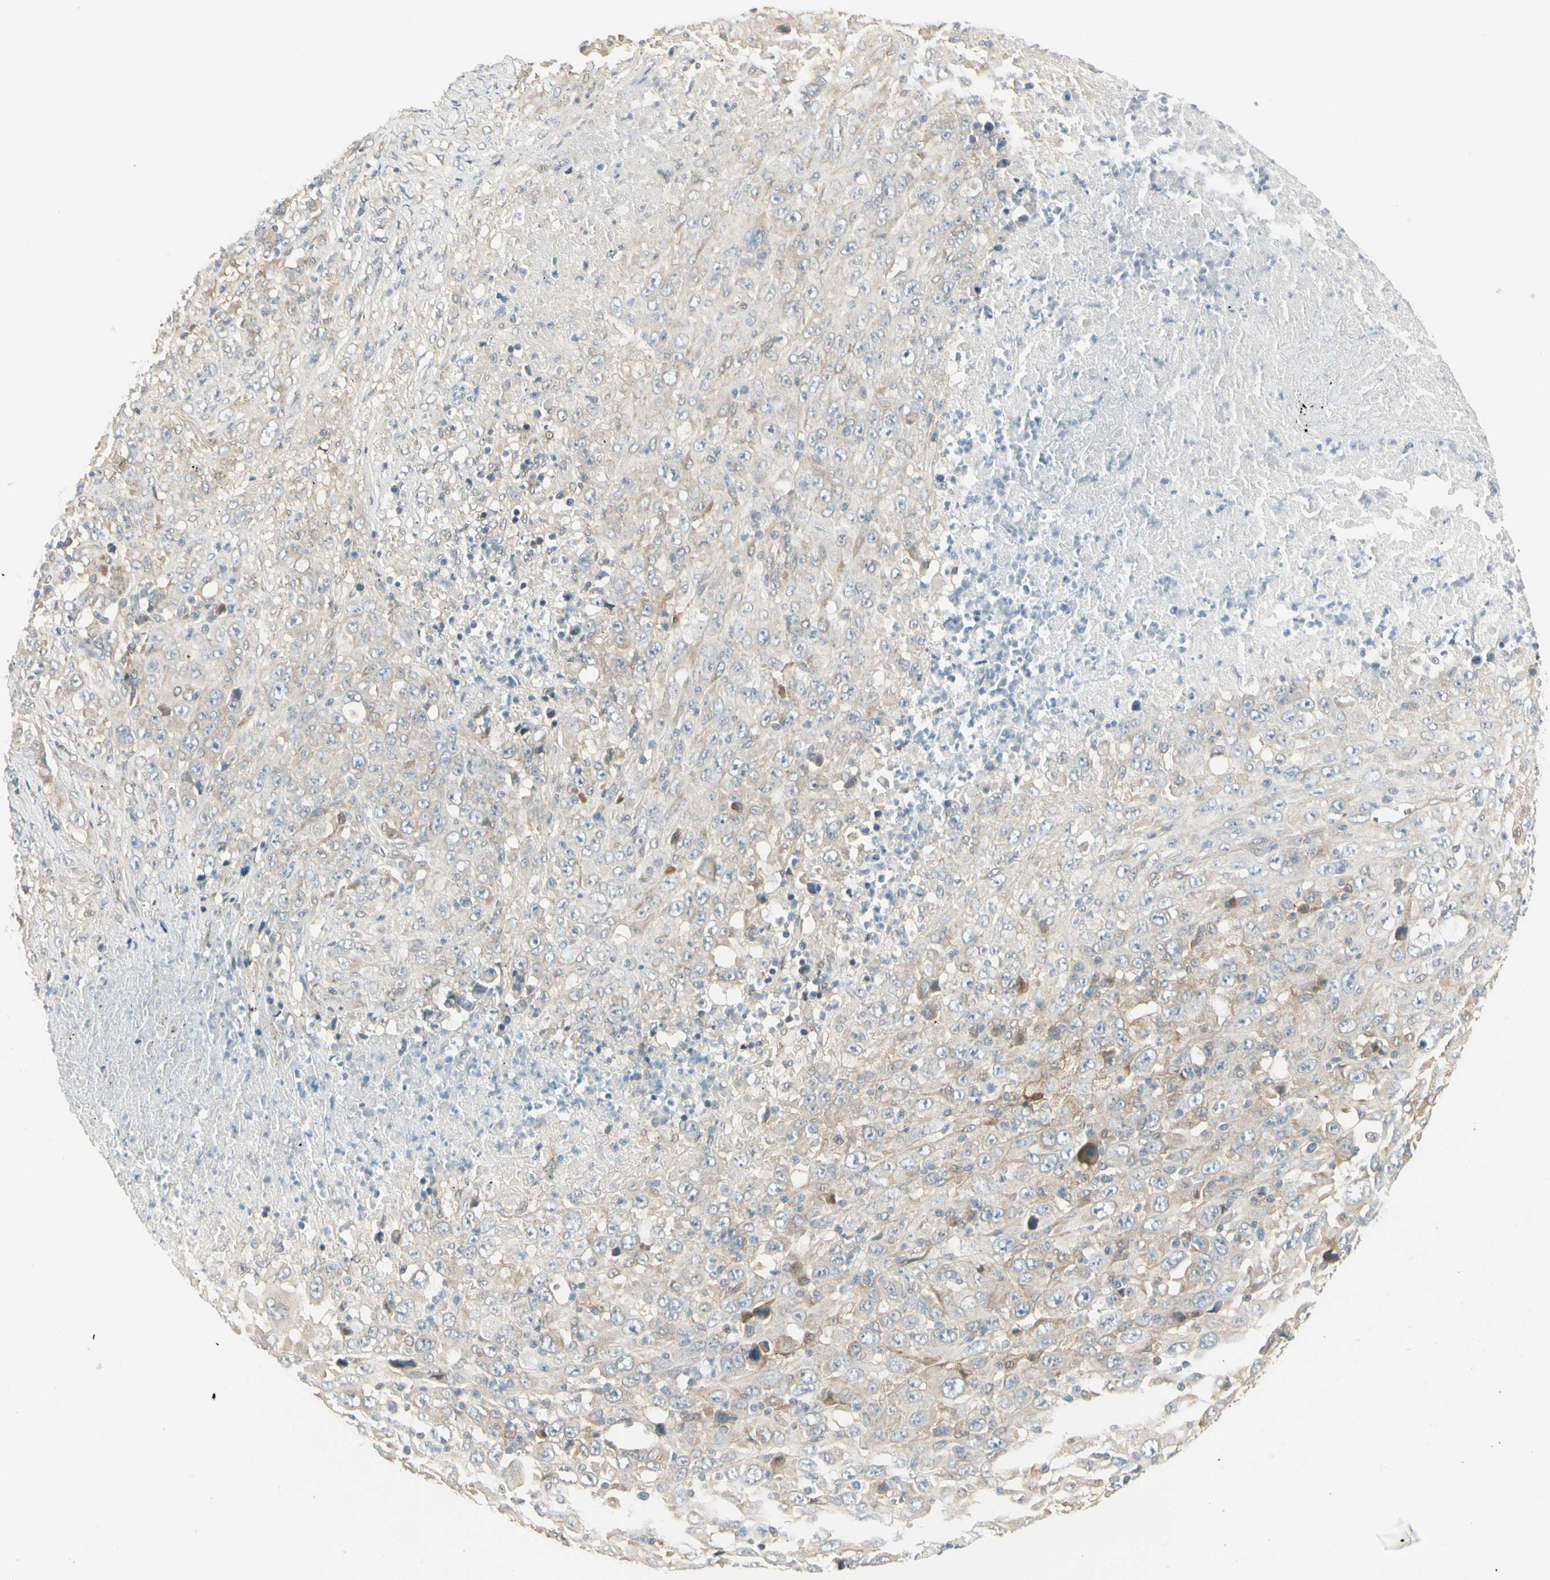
{"staining": {"intensity": "weak", "quantity": "<25%", "location": "cytoplasmic/membranous"}, "tissue": "melanoma", "cell_type": "Tumor cells", "image_type": "cancer", "snomed": [{"axis": "morphology", "description": "Malignant melanoma, Metastatic site"}, {"axis": "topography", "description": "Skin"}], "caption": "Immunohistochemical staining of human malignant melanoma (metastatic site) reveals no significant expression in tumor cells.", "gene": "EPHB3", "patient": {"sex": "female", "age": 56}}